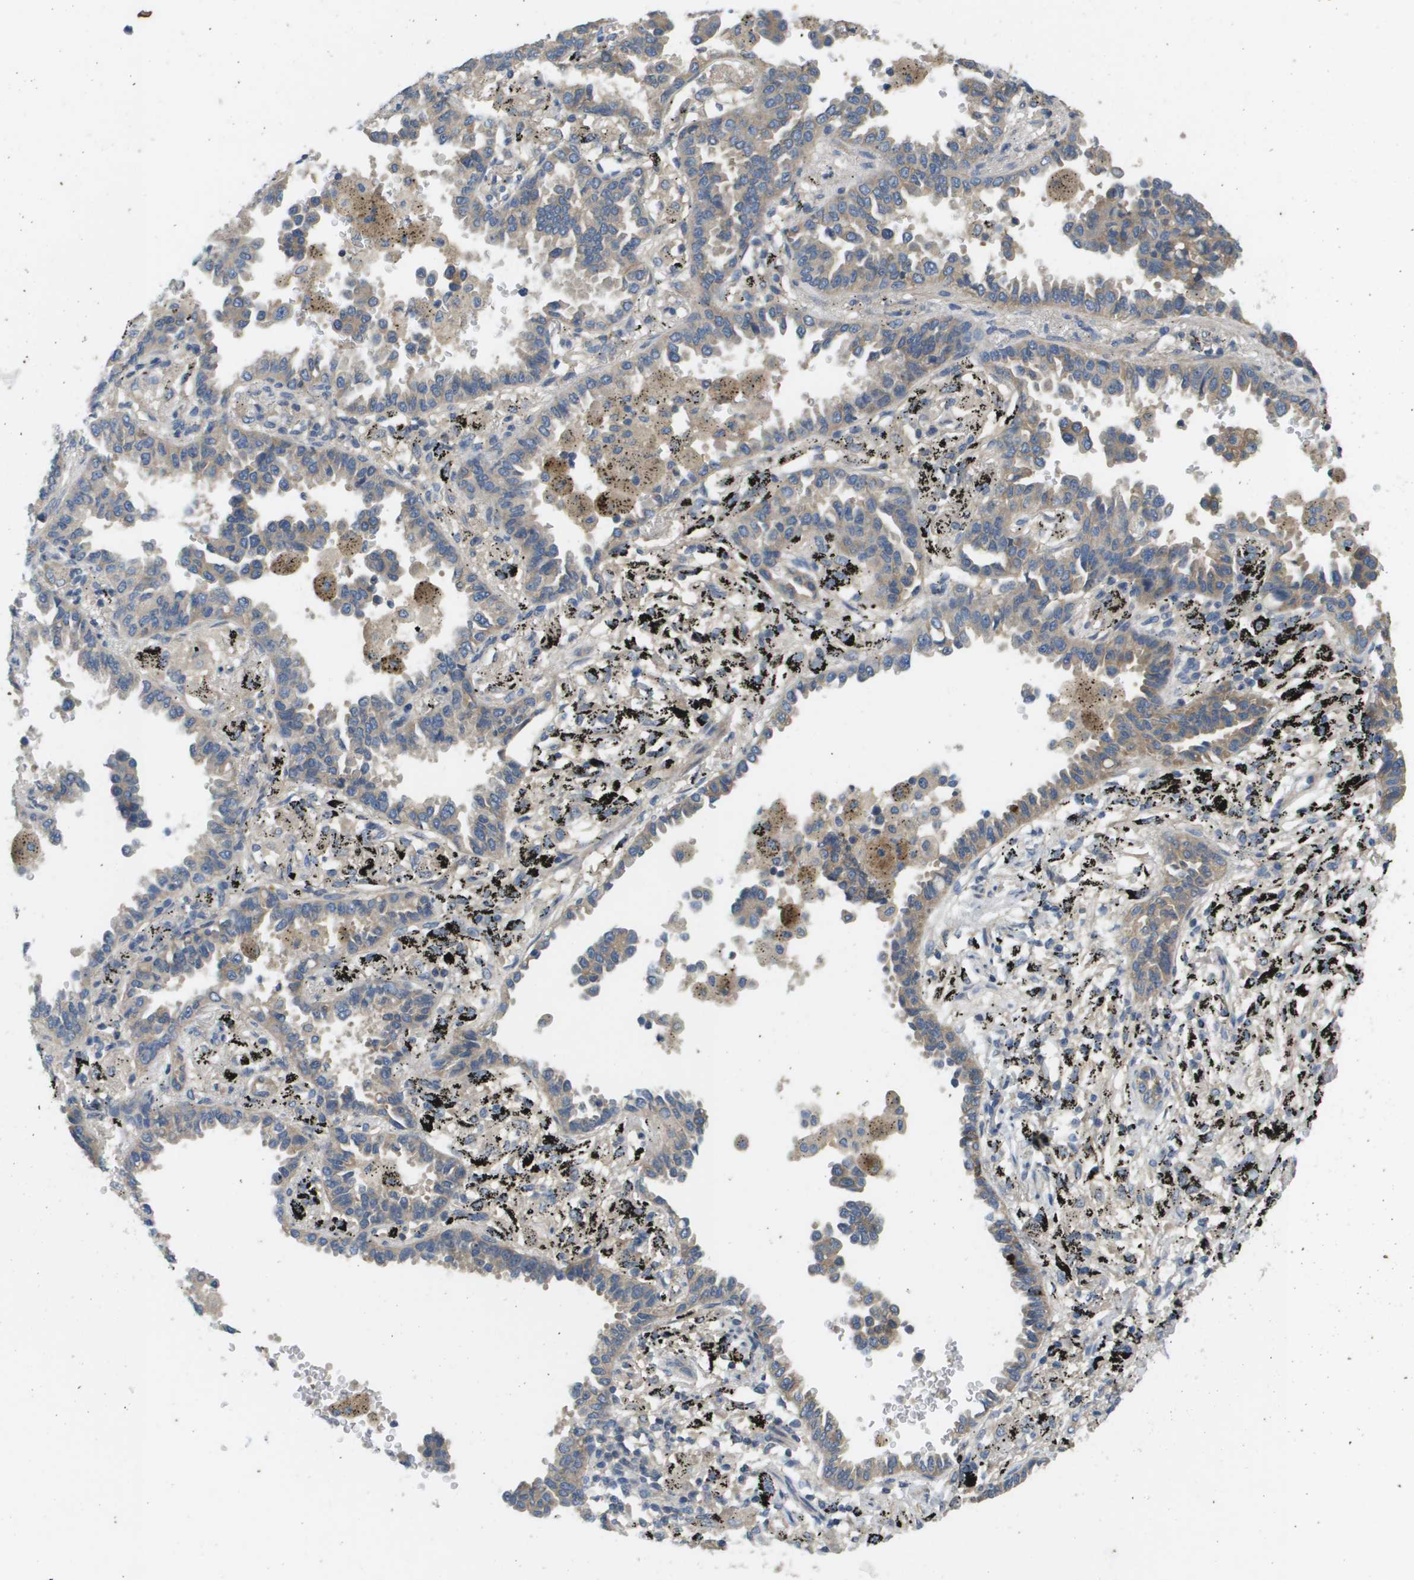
{"staining": {"intensity": "moderate", "quantity": "<25%", "location": "cytoplasmic/membranous"}, "tissue": "lung cancer", "cell_type": "Tumor cells", "image_type": "cancer", "snomed": [{"axis": "morphology", "description": "Normal tissue, NOS"}, {"axis": "morphology", "description": "Adenocarcinoma, NOS"}, {"axis": "topography", "description": "Lung"}], "caption": "Human lung cancer stained with a protein marker displays moderate staining in tumor cells.", "gene": "KRT23", "patient": {"sex": "male", "age": 59}}